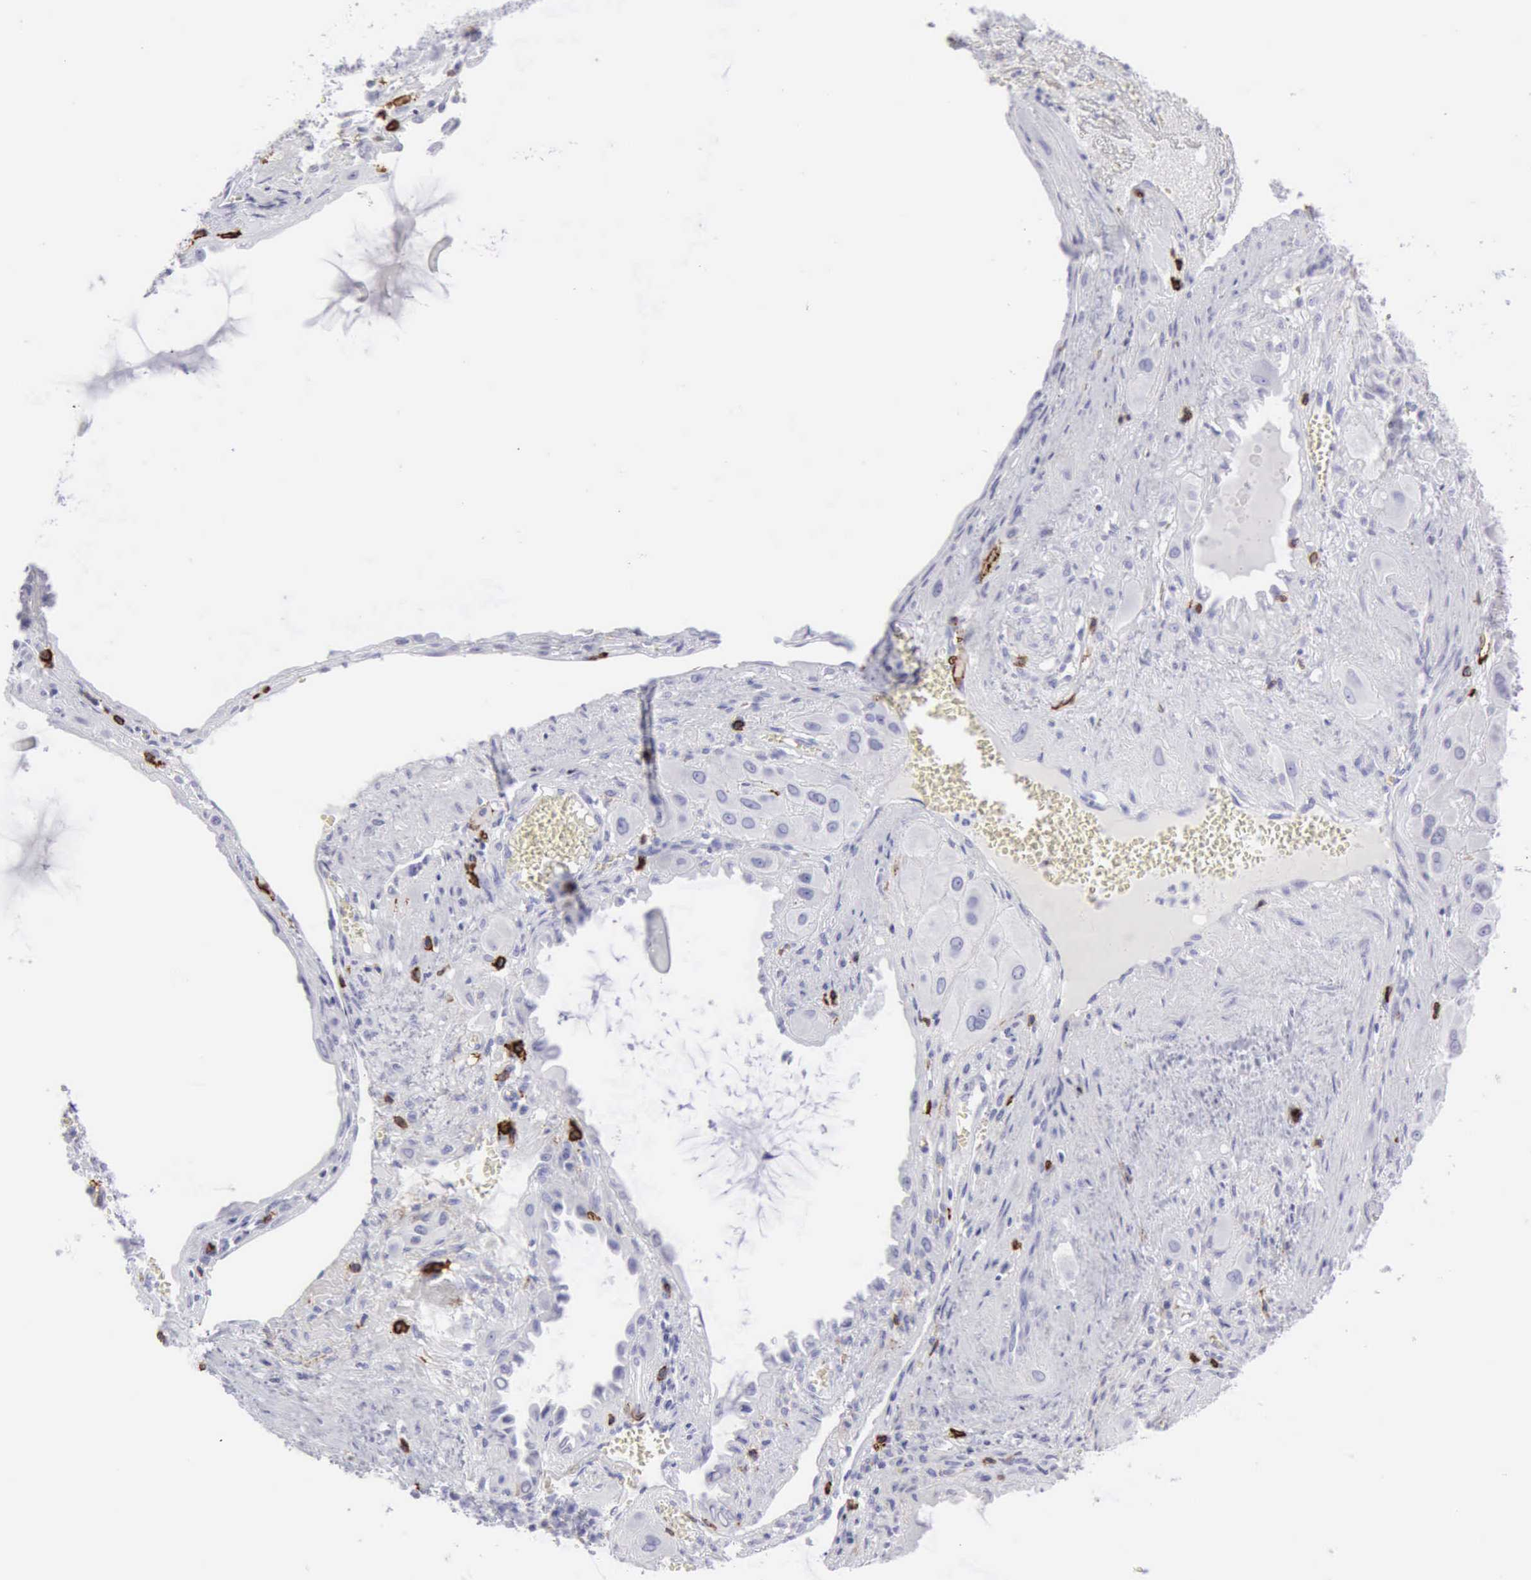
{"staining": {"intensity": "strong", "quantity": "<25%", "location": "cytoplasmic/membranous,nuclear"}, "tissue": "cervical cancer", "cell_type": "Tumor cells", "image_type": "cancer", "snomed": [{"axis": "morphology", "description": "Squamous cell carcinoma, NOS"}, {"axis": "topography", "description": "Cervix"}], "caption": "Cervical squamous cell carcinoma tissue displays strong cytoplasmic/membranous and nuclear staining in about <25% of tumor cells, visualized by immunohistochemistry. (DAB (3,3'-diaminobenzidine) IHC, brown staining for protein, blue staining for nuclei).", "gene": "NCAM1", "patient": {"sex": "female", "age": 34}}